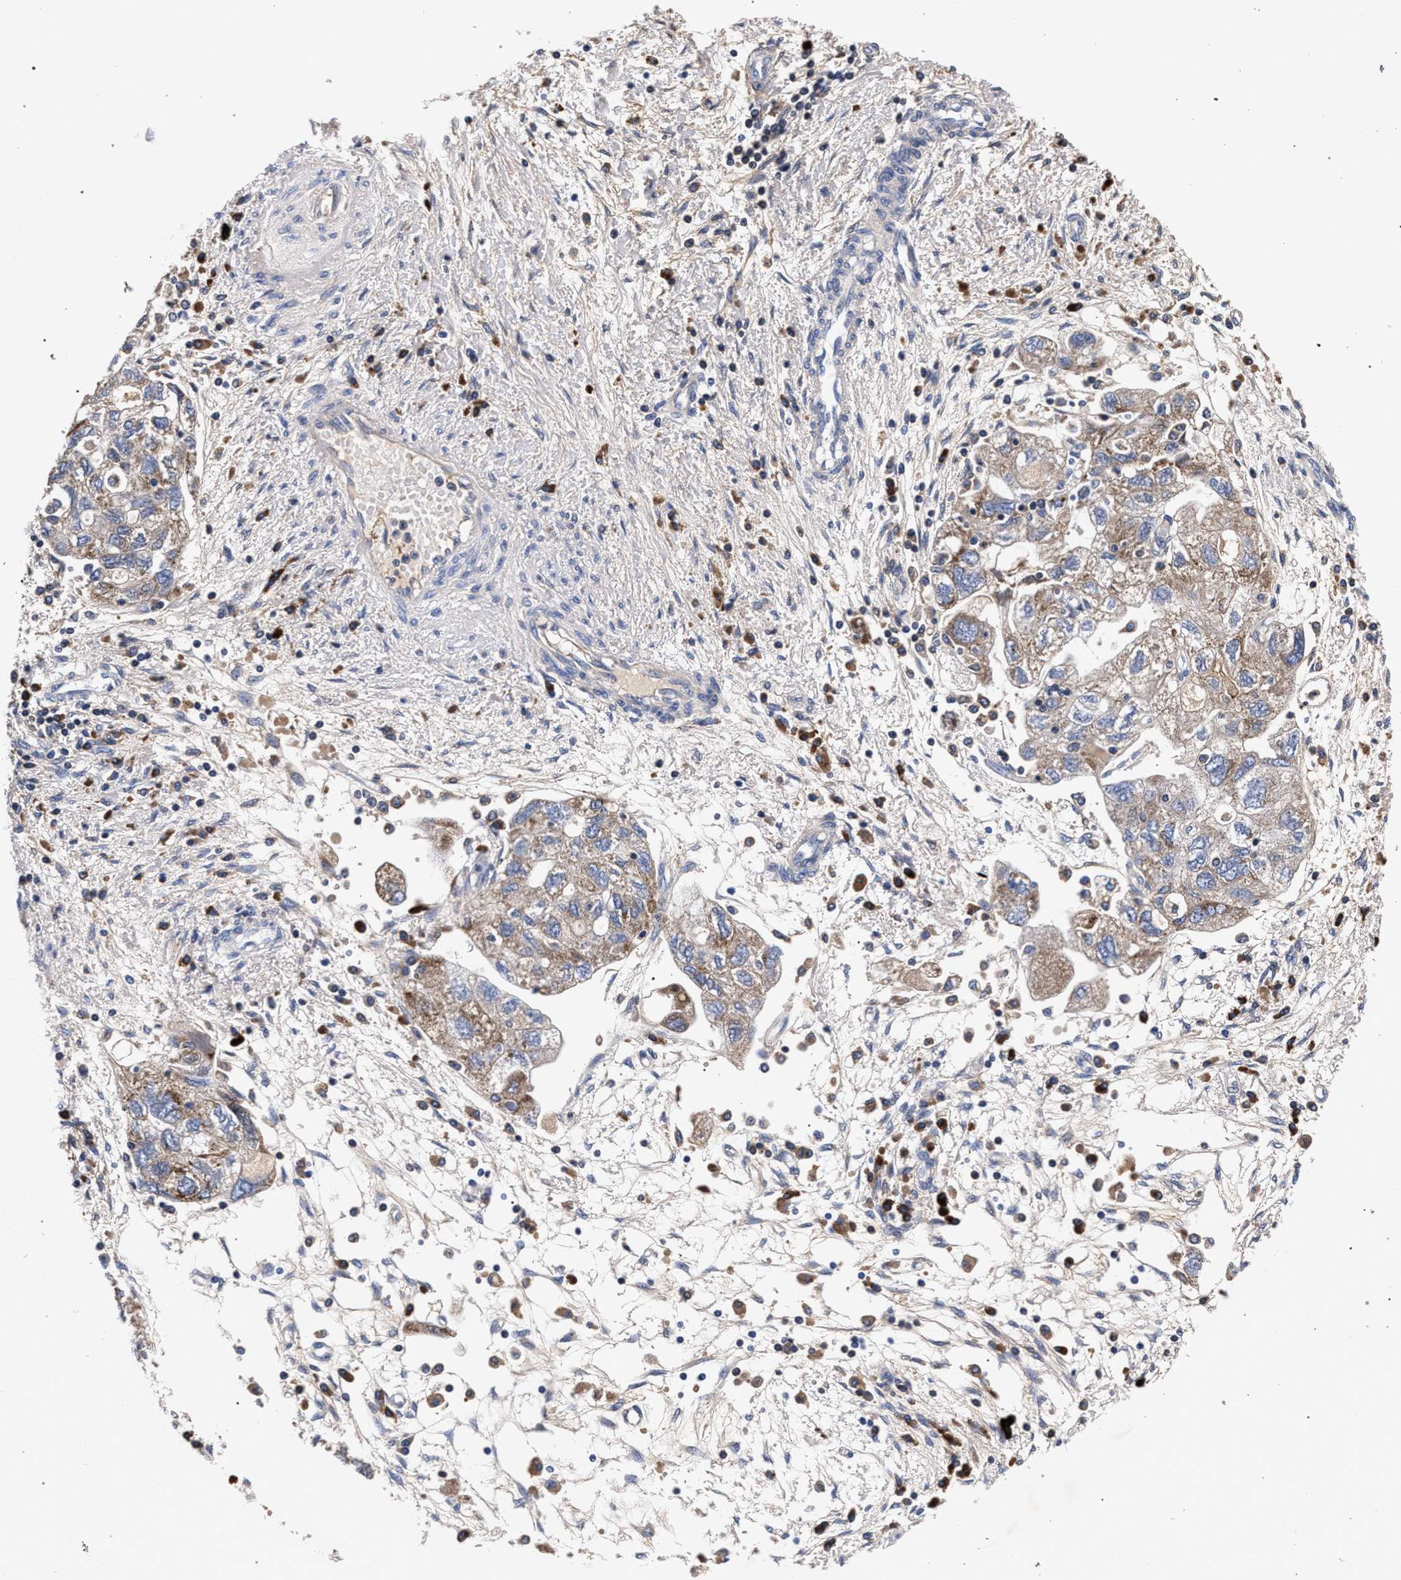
{"staining": {"intensity": "weak", "quantity": ">75%", "location": "cytoplasmic/membranous"}, "tissue": "ovarian cancer", "cell_type": "Tumor cells", "image_type": "cancer", "snomed": [{"axis": "morphology", "description": "Carcinoma, NOS"}, {"axis": "morphology", "description": "Cystadenocarcinoma, serous, NOS"}, {"axis": "topography", "description": "Ovary"}], "caption": "This micrograph displays ovarian cancer stained with IHC to label a protein in brown. The cytoplasmic/membranous of tumor cells show weak positivity for the protein. Nuclei are counter-stained blue.", "gene": "ACOX1", "patient": {"sex": "female", "age": 69}}